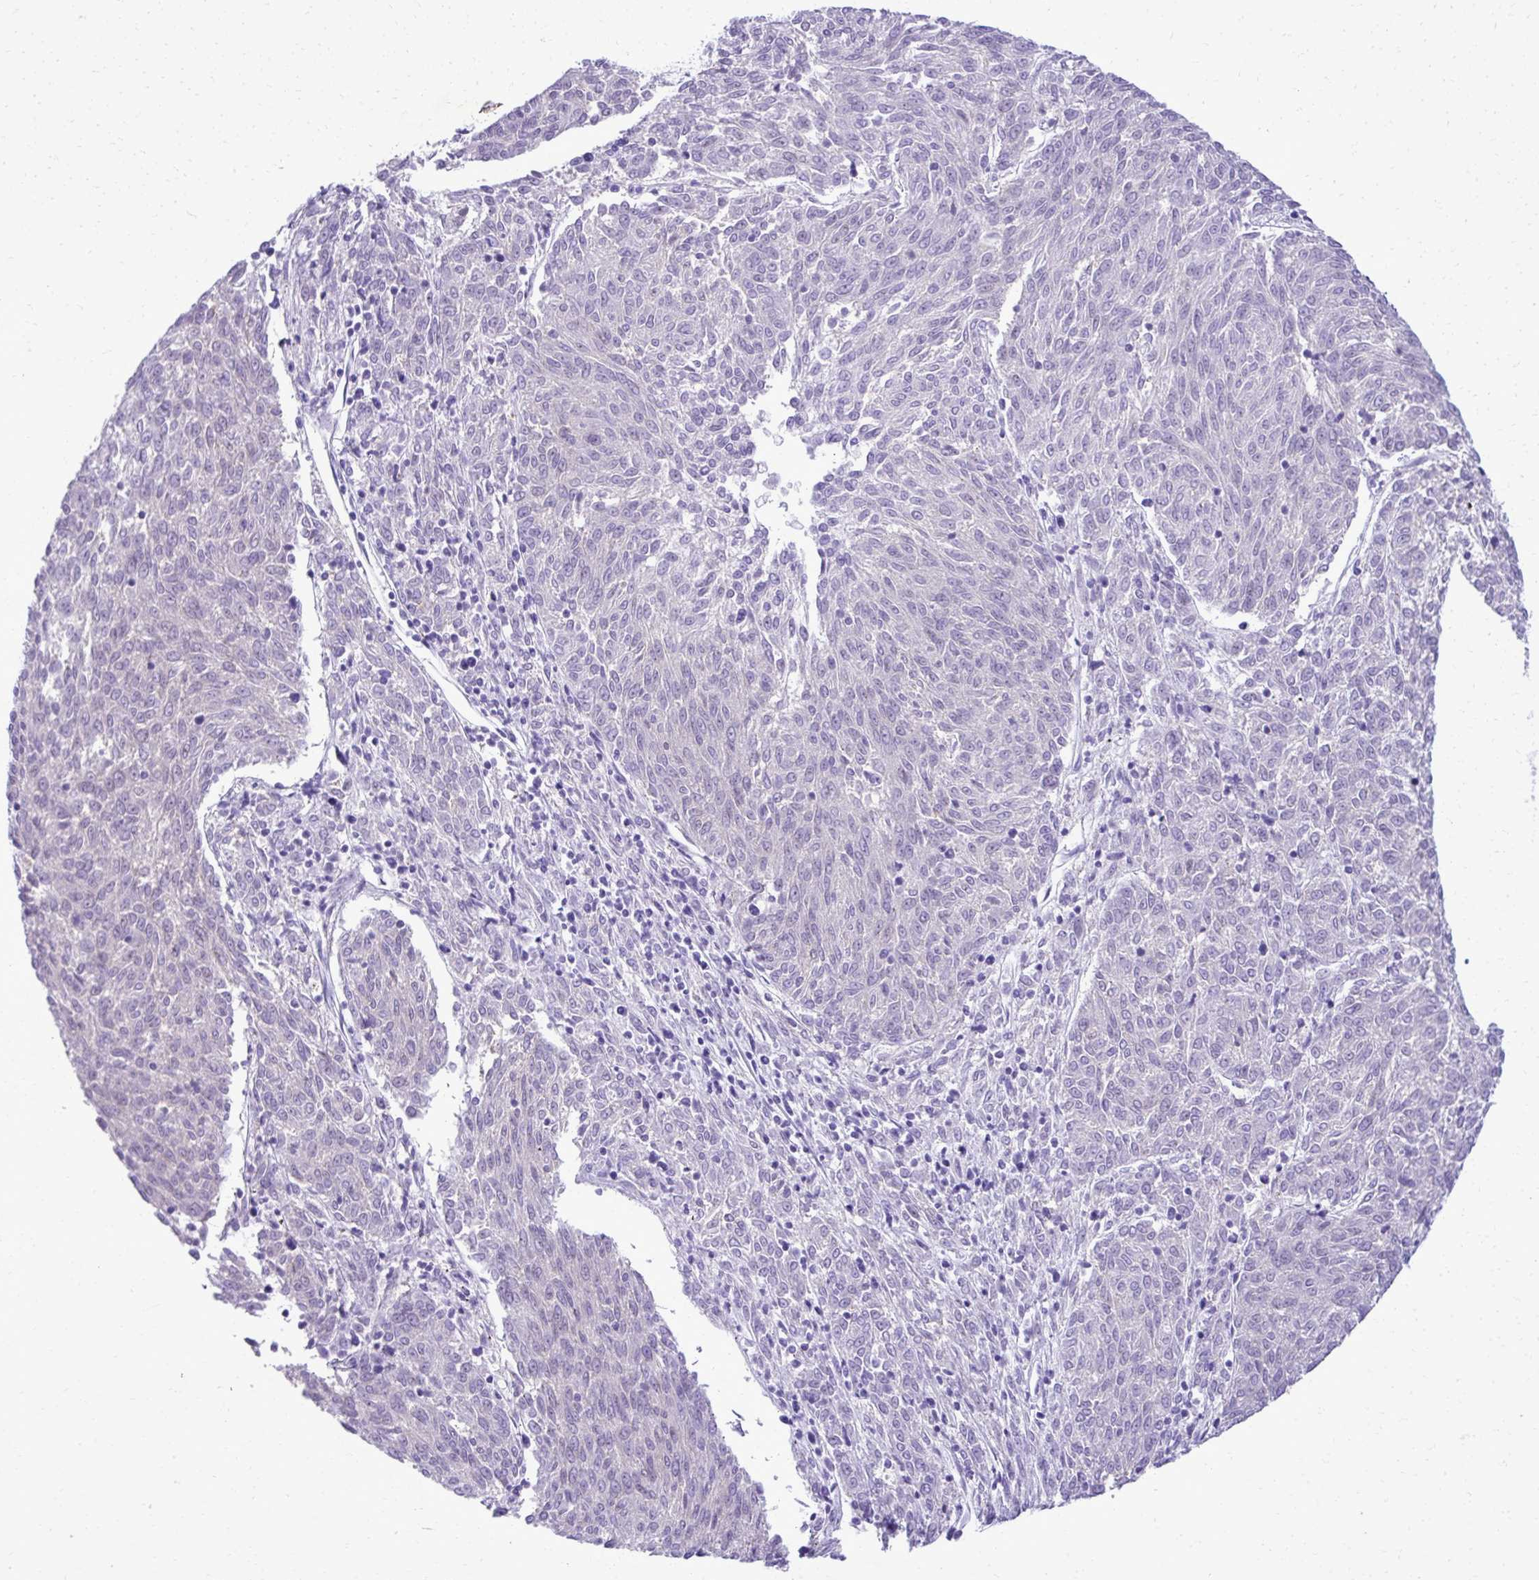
{"staining": {"intensity": "negative", "quantity": "none", "location": "none"}, "tissue": "melanoma", "cell_type": "Tumor cells", "image_type": "cancer", "snomed": [{"axis": "morphology", "description": "Malignant melanoma, NOS"}, {"axis": "topography", "description": "Skin"}], "caption": "A high-resolution histopathology image shows immunohistochemistry (IHC) staining of malignant melanoma, which demonstrates no significant staining in tumor cells.", "gene": "PITPNM3", "patient": {"sex": "female", "age": 72}}